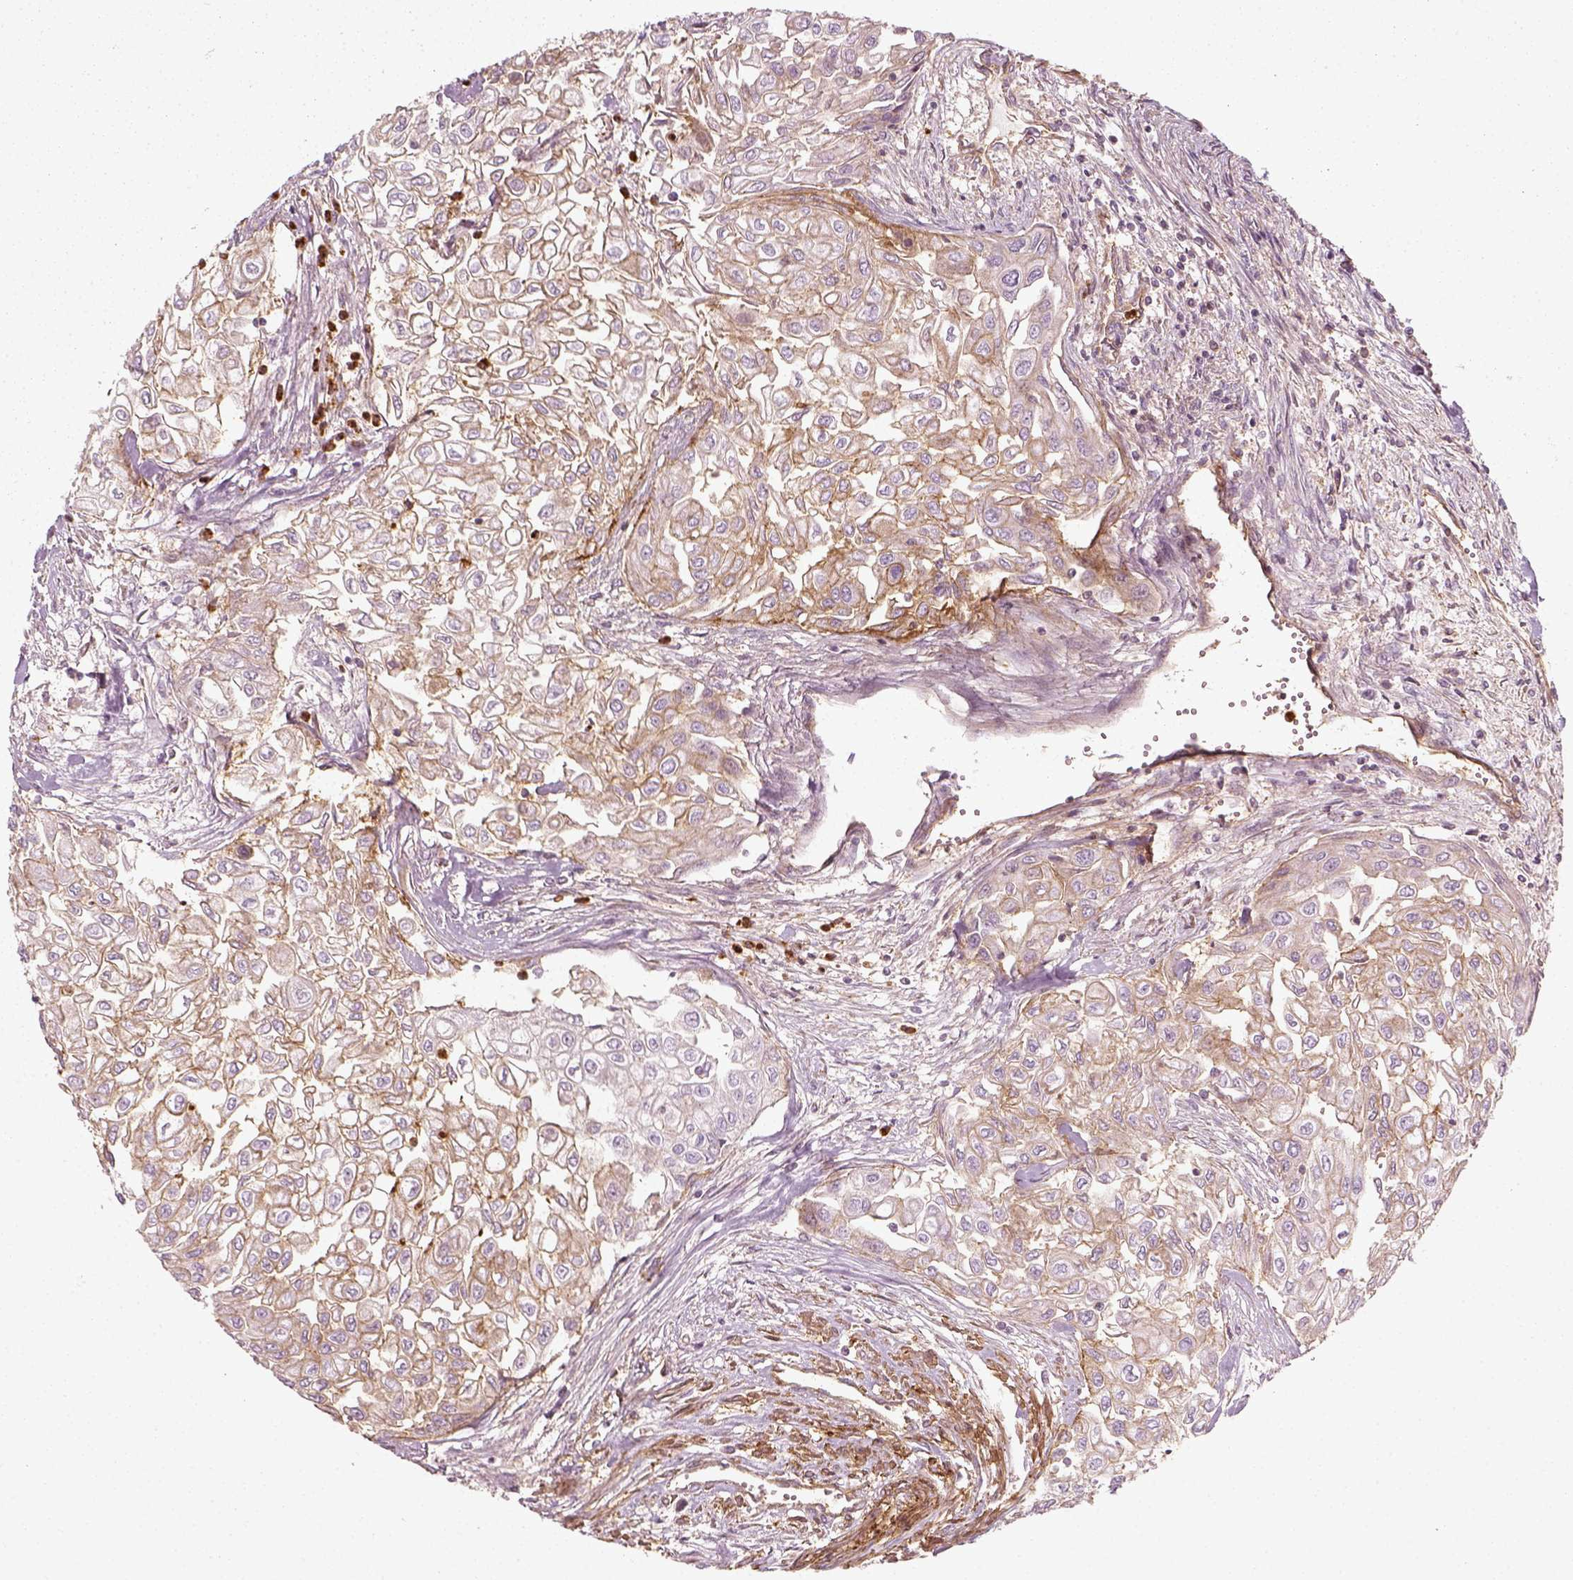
{"staining": {"intensity": "weak", "quantity": ">75%", "location": "cytoplasmic/membranous"}, "tissue": "urothelial cancer", "cell_type": "Tumor cells", "image_type": "cancer", "snomed": [{"axis": "morphology", "description": "Urothelial carcinoma, High grade"}, {"axis": "topography", "description": "Urinary bladder"}], "caption": "Urothelial cancer stained with a brown dye shows weak cytoplasmic/membranous positive staining in about >75% of tumor cells.", "gene": "NPTN", "patient": {"sex": "male", "age": 62}}